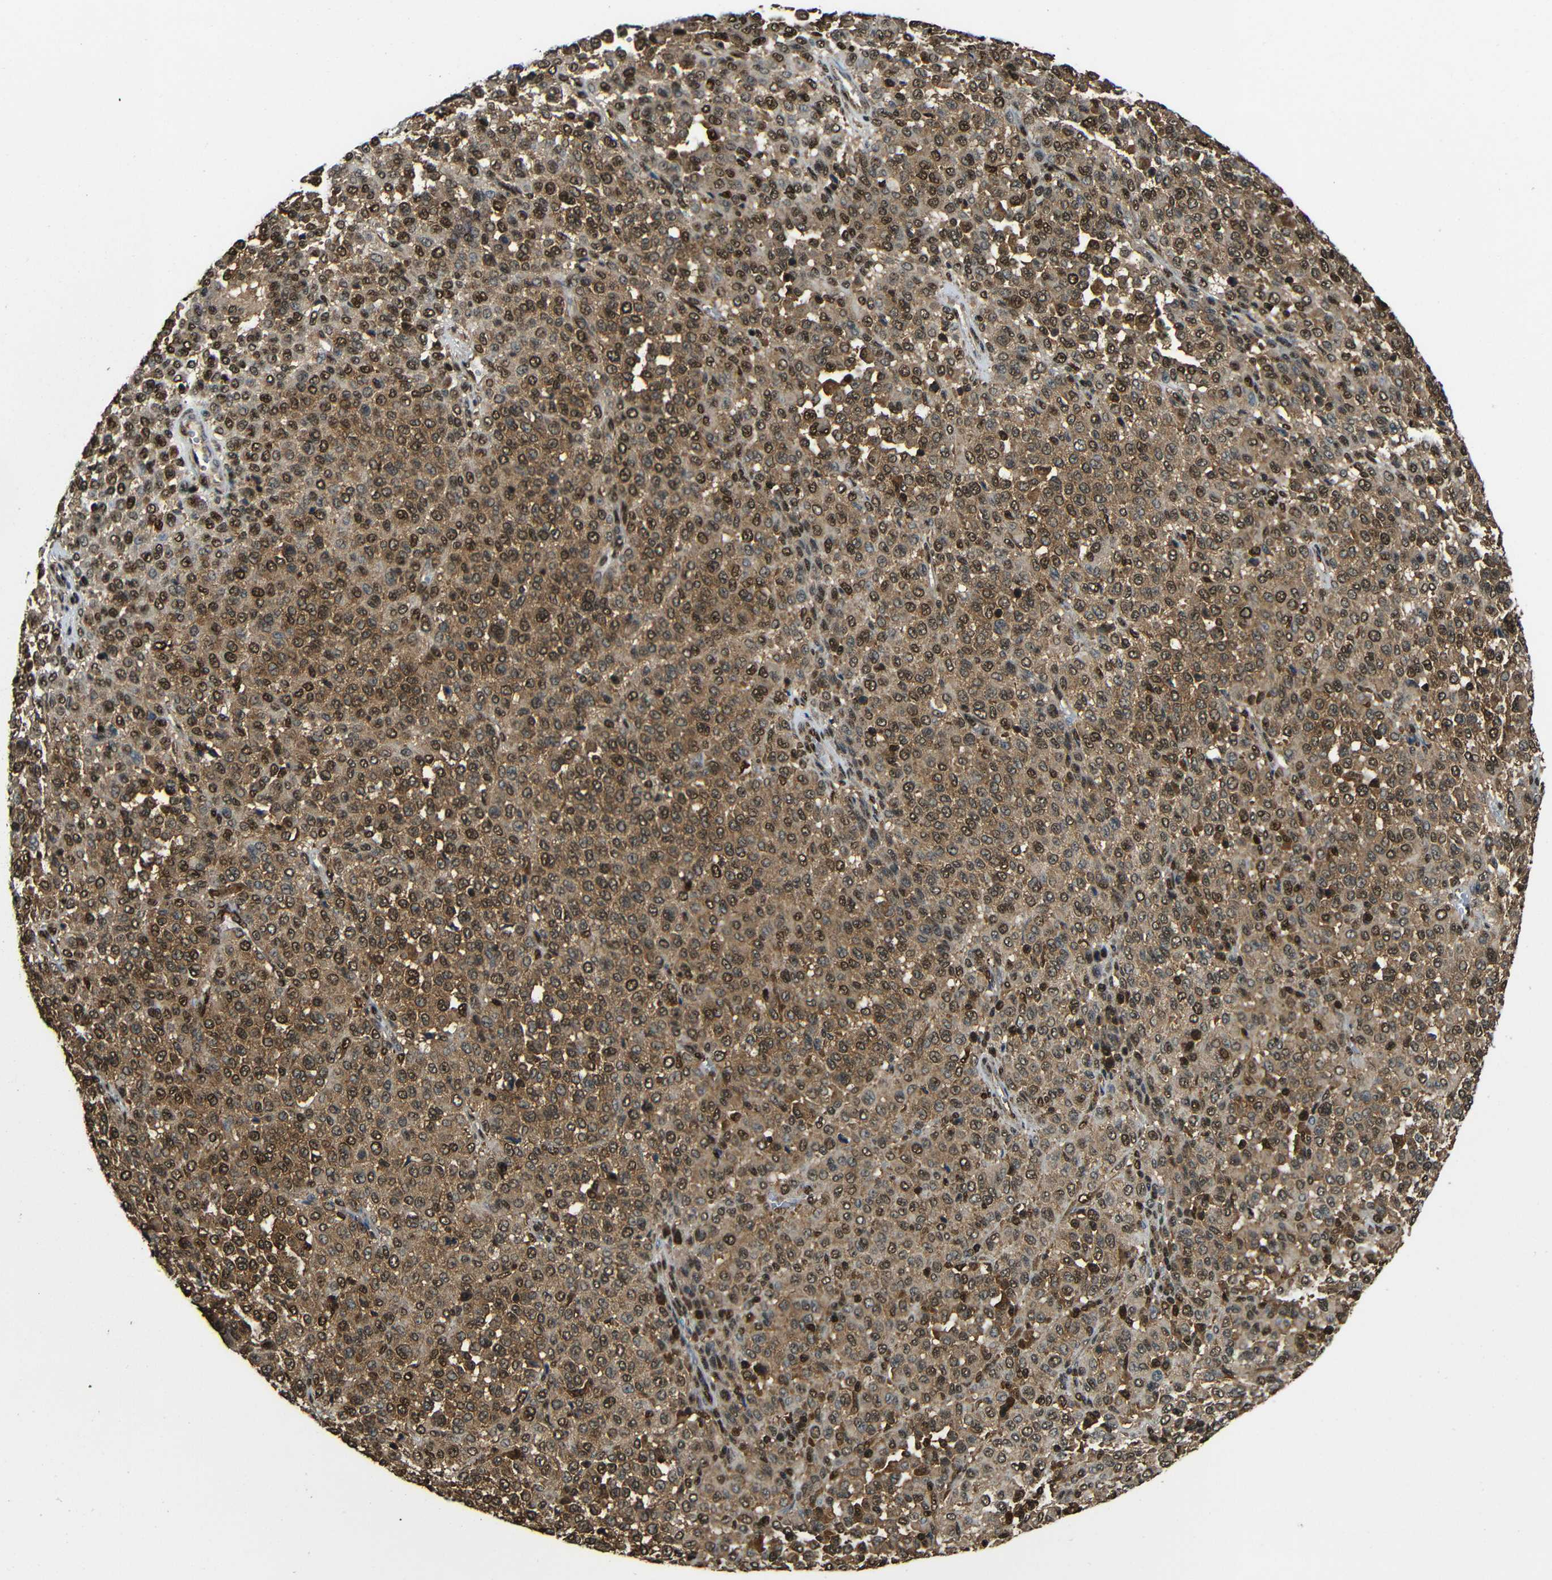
{"staining": {"intensity": "moderate", "quantity": ">75%", "location": "cytoplasmic/membranous,nuclear"}, "tissue": "melanoma", "cell_type": "Tumor cells", "image_type": "cancer", "snomed": [{"axis": "morphology", "description": "Malignant melanoma, Metastatic site"}, {"axis": "topography", "description": "Pancreas"}], "caption": "Immunohistochemistry (DAB (3,3'-diaminobenzidine)) staining of malignant melanoma (metastatic site) demonstrates moderate cytoplasmic/membranous and nuclear protein staining in approximately >75% of tumor cells.", "gene": "VCP", "patient": {"sex": "female", "age": 30}}